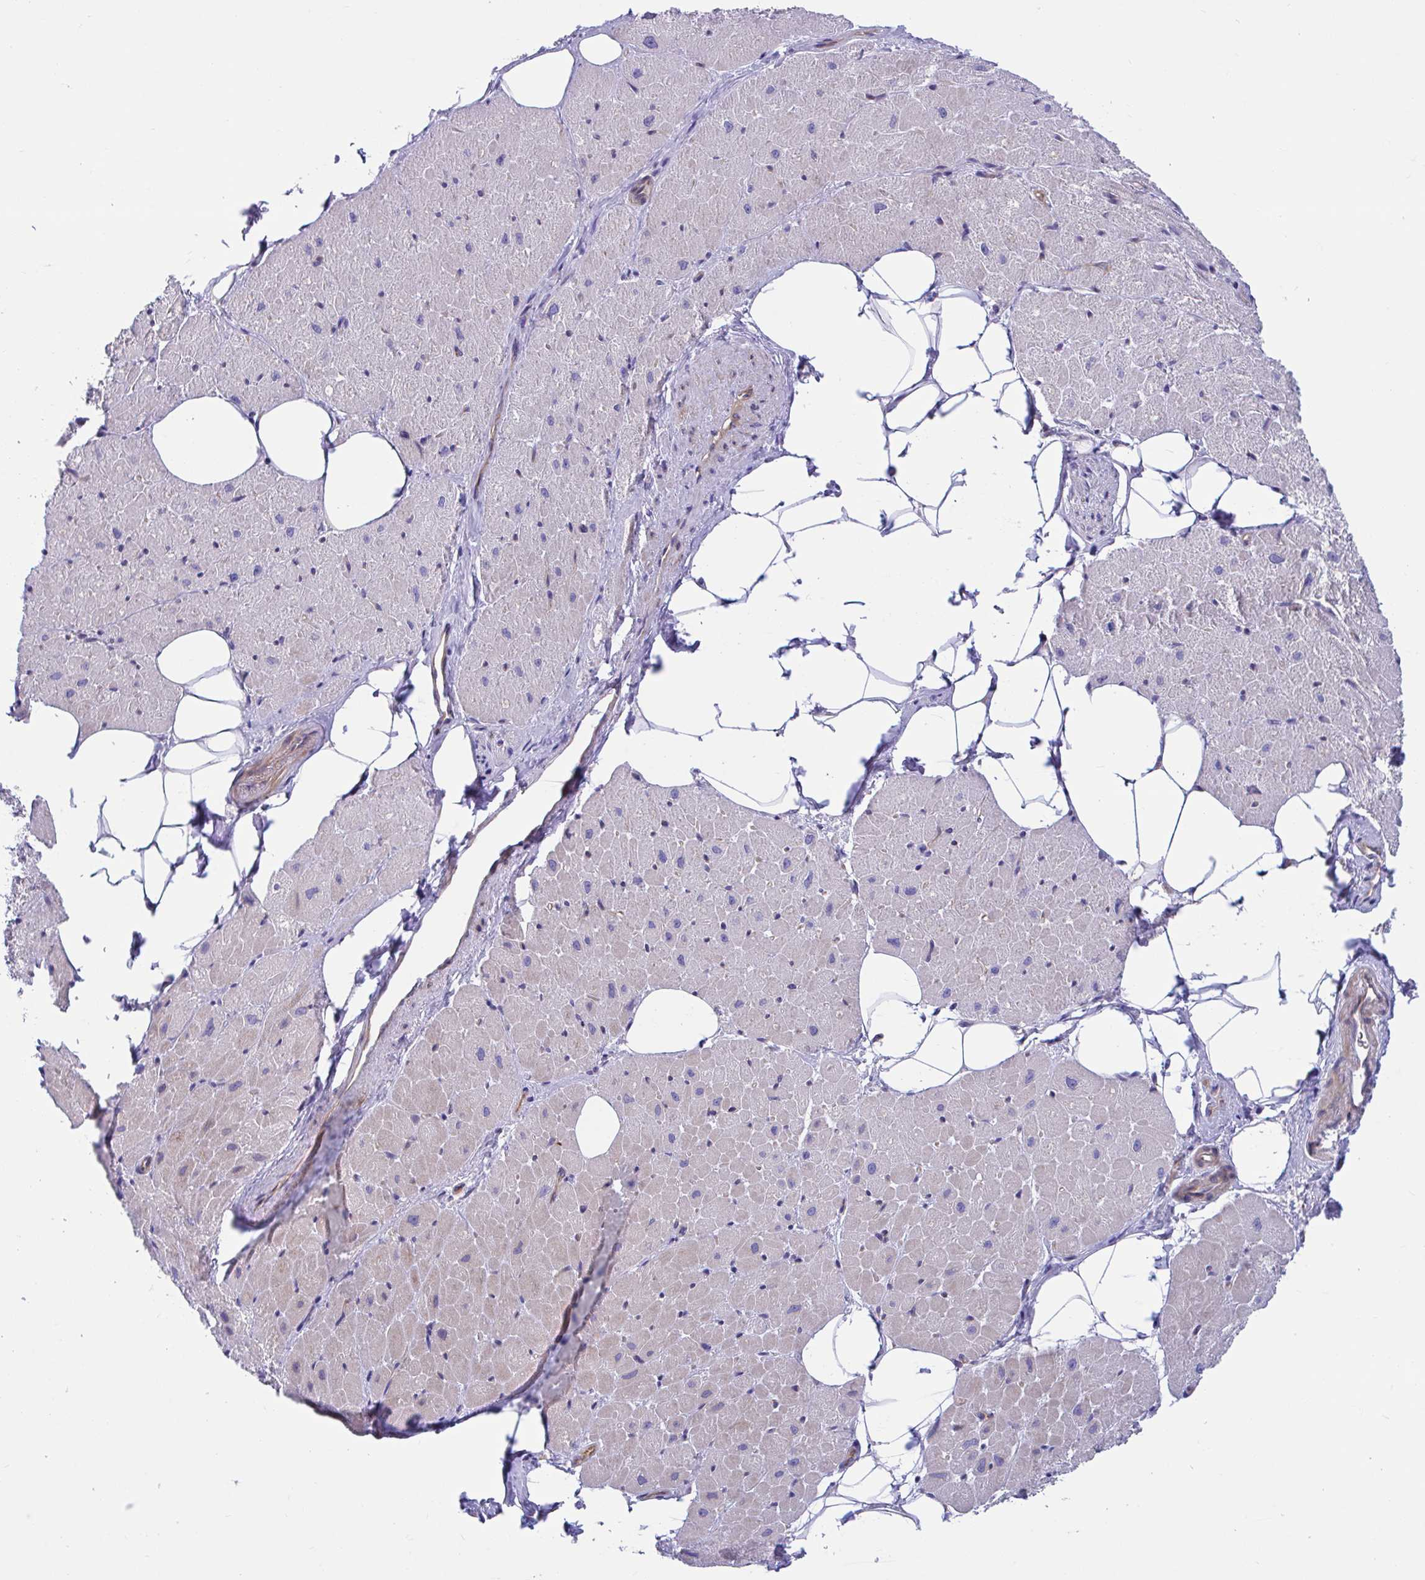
{"staining": {"intensity": "weak", "quantity": "25%-75%", "location": "cytoplasmic/membranous"}, "tissue": "heart muscle", "cell_type": "Cardiomyocytes", "image_type": "normal", "snomed": [{"axis": "morphology", "description": "Normal tissue, NOS"}, {"axis": "topography", "description": "Heart"}], "caption": "IHC image of unremarkable heart muscle: heart muscle stained using immunohistochemistry (IHC) exhibits low levels of weak protein expression localized specifically in the cytoplasmic/membranous of cardiomyocytes, appearing as a cytoplasmic/membranous brown color.", "gene": "WBP1", "patient": {"sex": "male", "age": 62}}